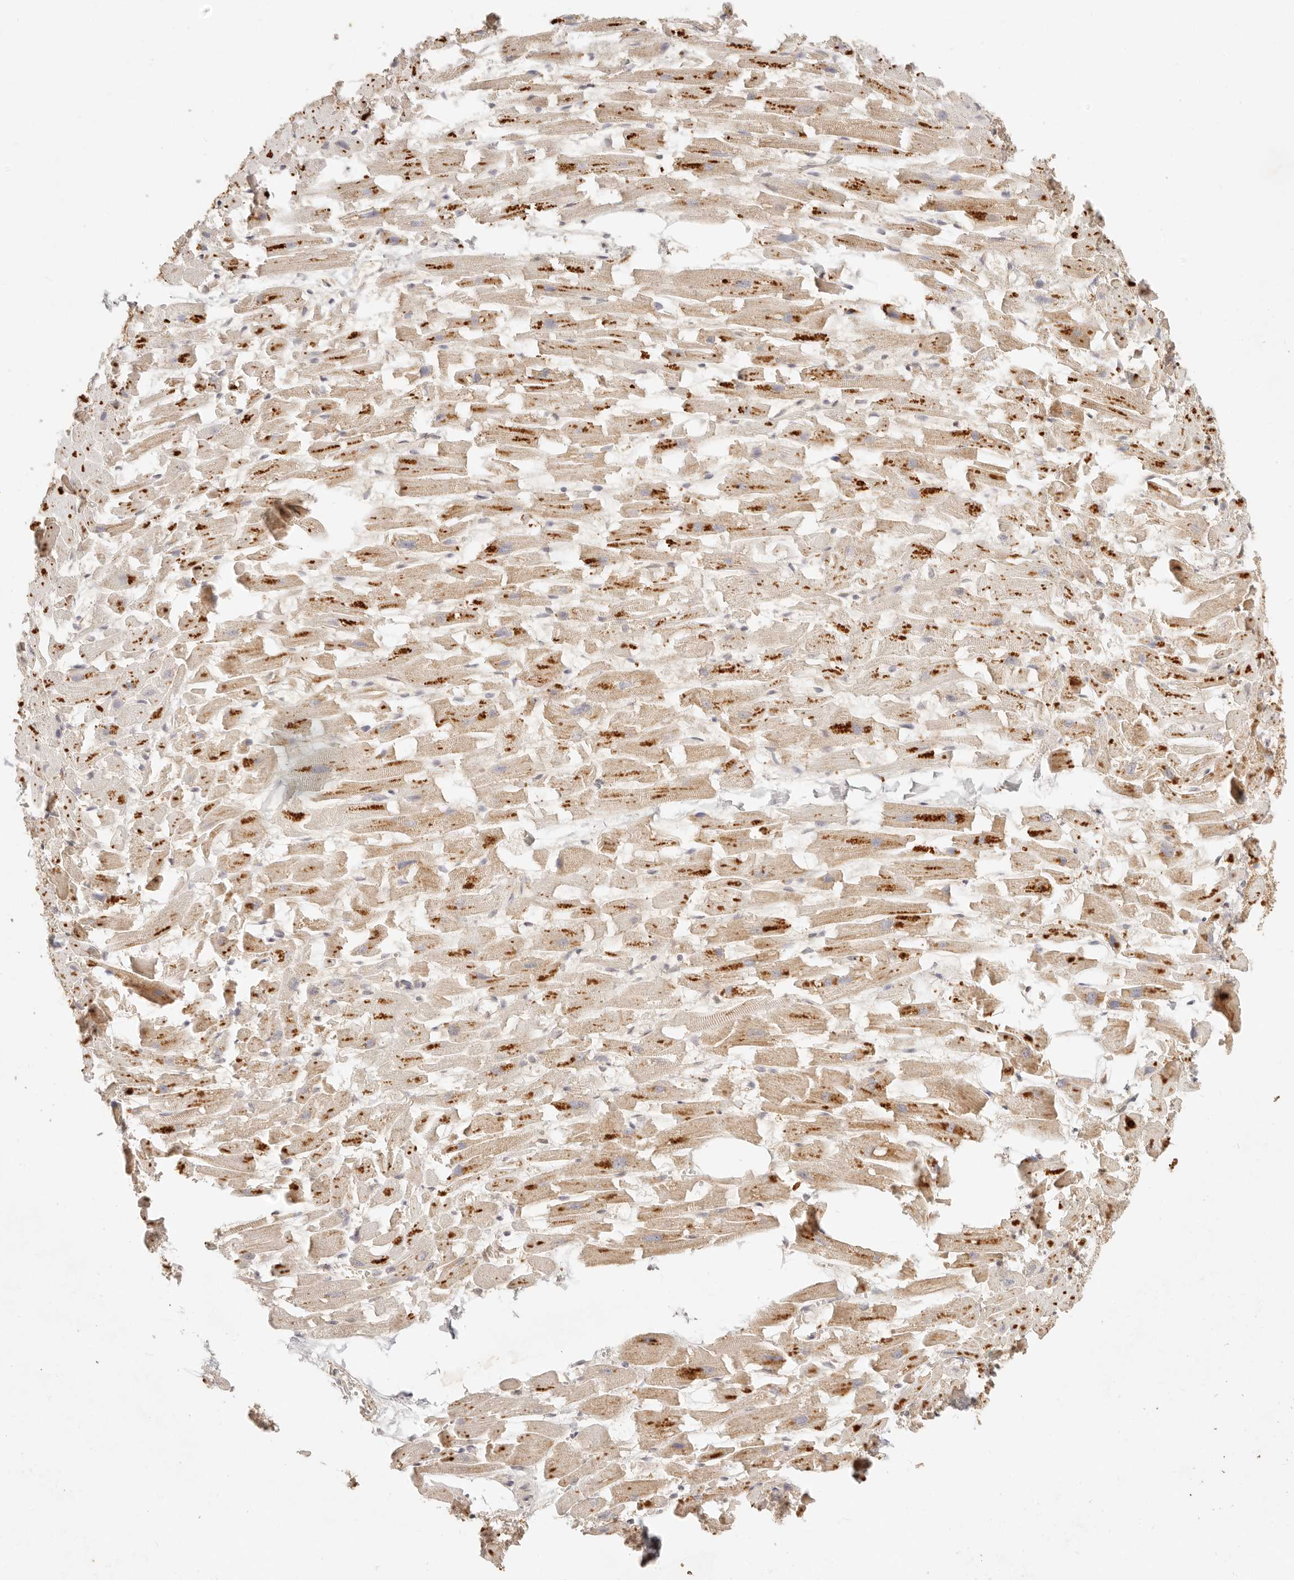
{"staining": {"intensity": "strong", "quantity": ">75%", "location": "cytoplasmic/membranous"}, "tissue": "heart muscle", "cell_type": "Cardiomyocytes", "image_type": "normal", "snomed": [{"axis": "morphology", "description": "Normal tissue, NOS"}, {"axis": "topography", "description": "Heart"}], "caption": "Immunohistochemistry histopathology image of benign heart muscle: heart muscle stained using IHC demonstrates high levels of strong protein expression localized specifically in the cytoplasmic/membranous of cardiomyocytes, appearing as a cytoplasmic/membranous brown color.", "gene": "TIMM17A", "patient": {"sex": "female", "age": 64}}